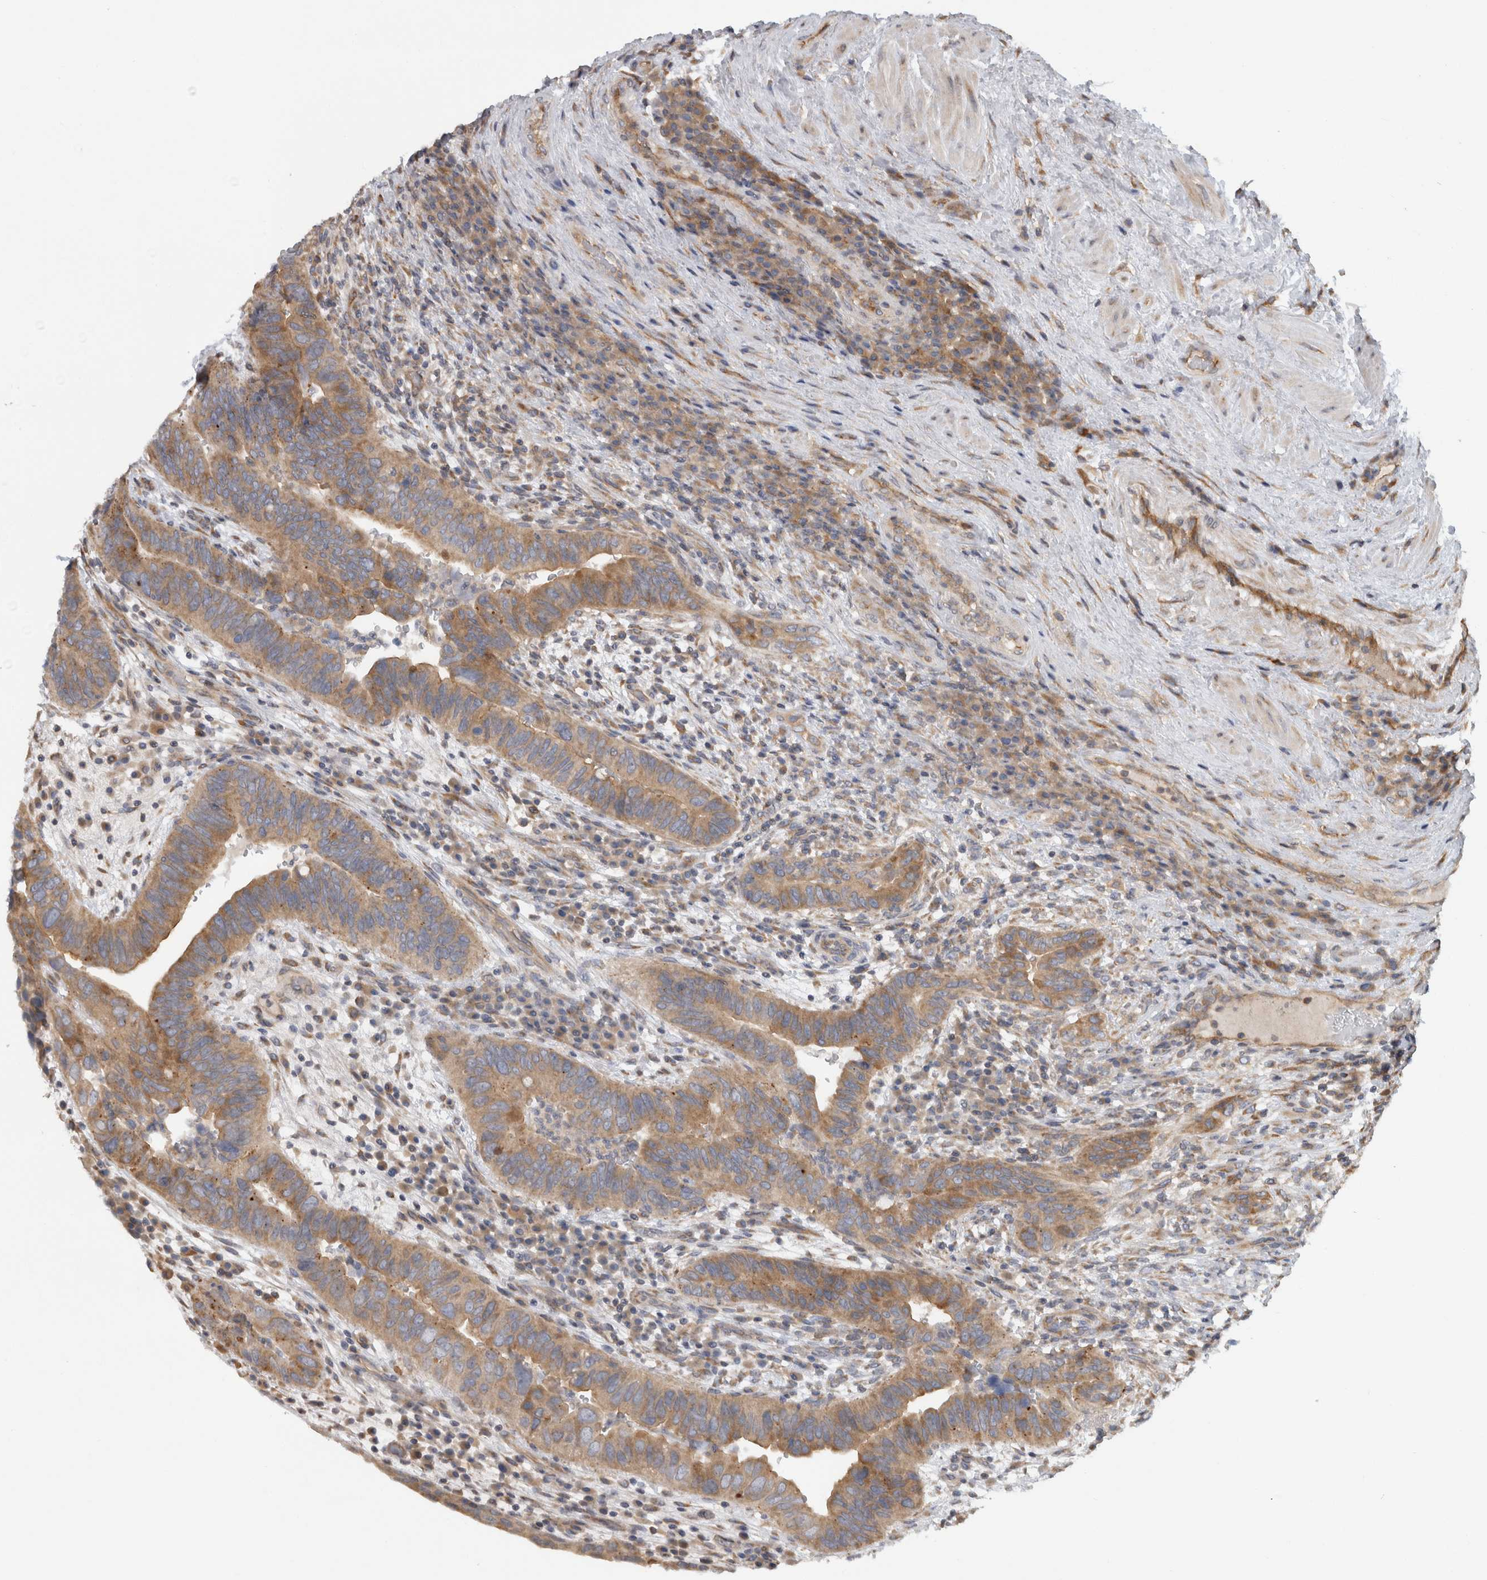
{"staining": {"intensity": "moderate", "quantity": ">75%", "location": "cytoplasmic/membranous"}, "tissue": "urothelial cancer", "cell_type": "Tumor cells", "image_type": "cancer", "snomed": [{"axis": "morphology", "description": "Urothelial carcinoma, High grade"}, {"axis": "topography", "description": "Urinary bladder"}], "caption": "A high-resolution photomicrograph shows IHC staining of urothelial cancer, which displays moderate cytoplasmic/membranous positivity in about >75% of tumor cells.", "gene": "PARP6", "patient": {"sex": "female", "age": 82}}